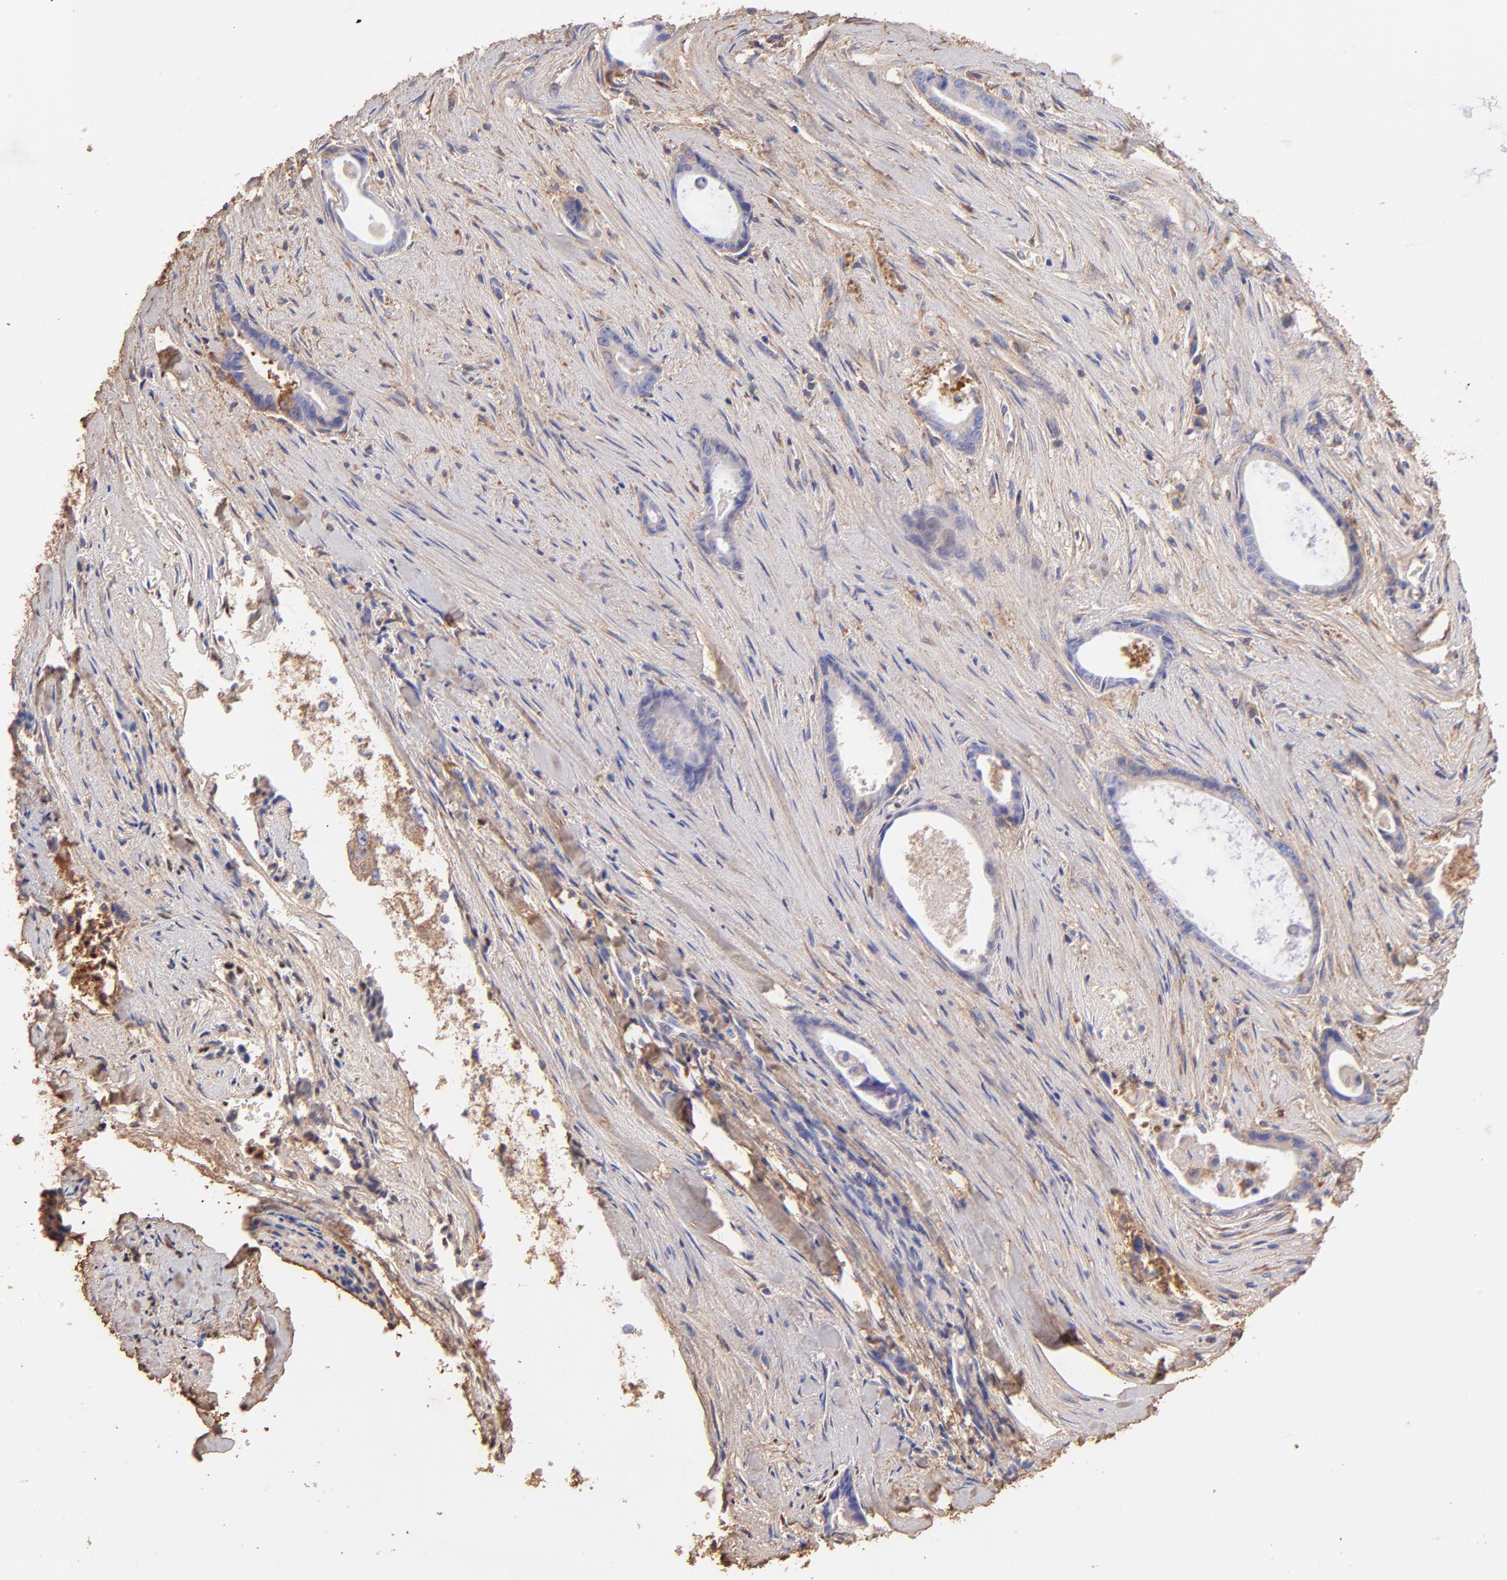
{"staining": {"intensity": "negative", "quantity": "none", "location": "none"}, "tissue": "liver cancer", "cell_type": "Tumor cells", "image_type": "cancer", "snomed": [{"axis": "morphology", "description": "Cholangiocarcinoma"}, {"axis": "topography", "description": "Liver"}], "caption": "An image of human cholangiocarcinoma (liver) is negative for staining in tumor cells.", "gene": "BGN", "patient": {"sex": "female", "age": 55}}